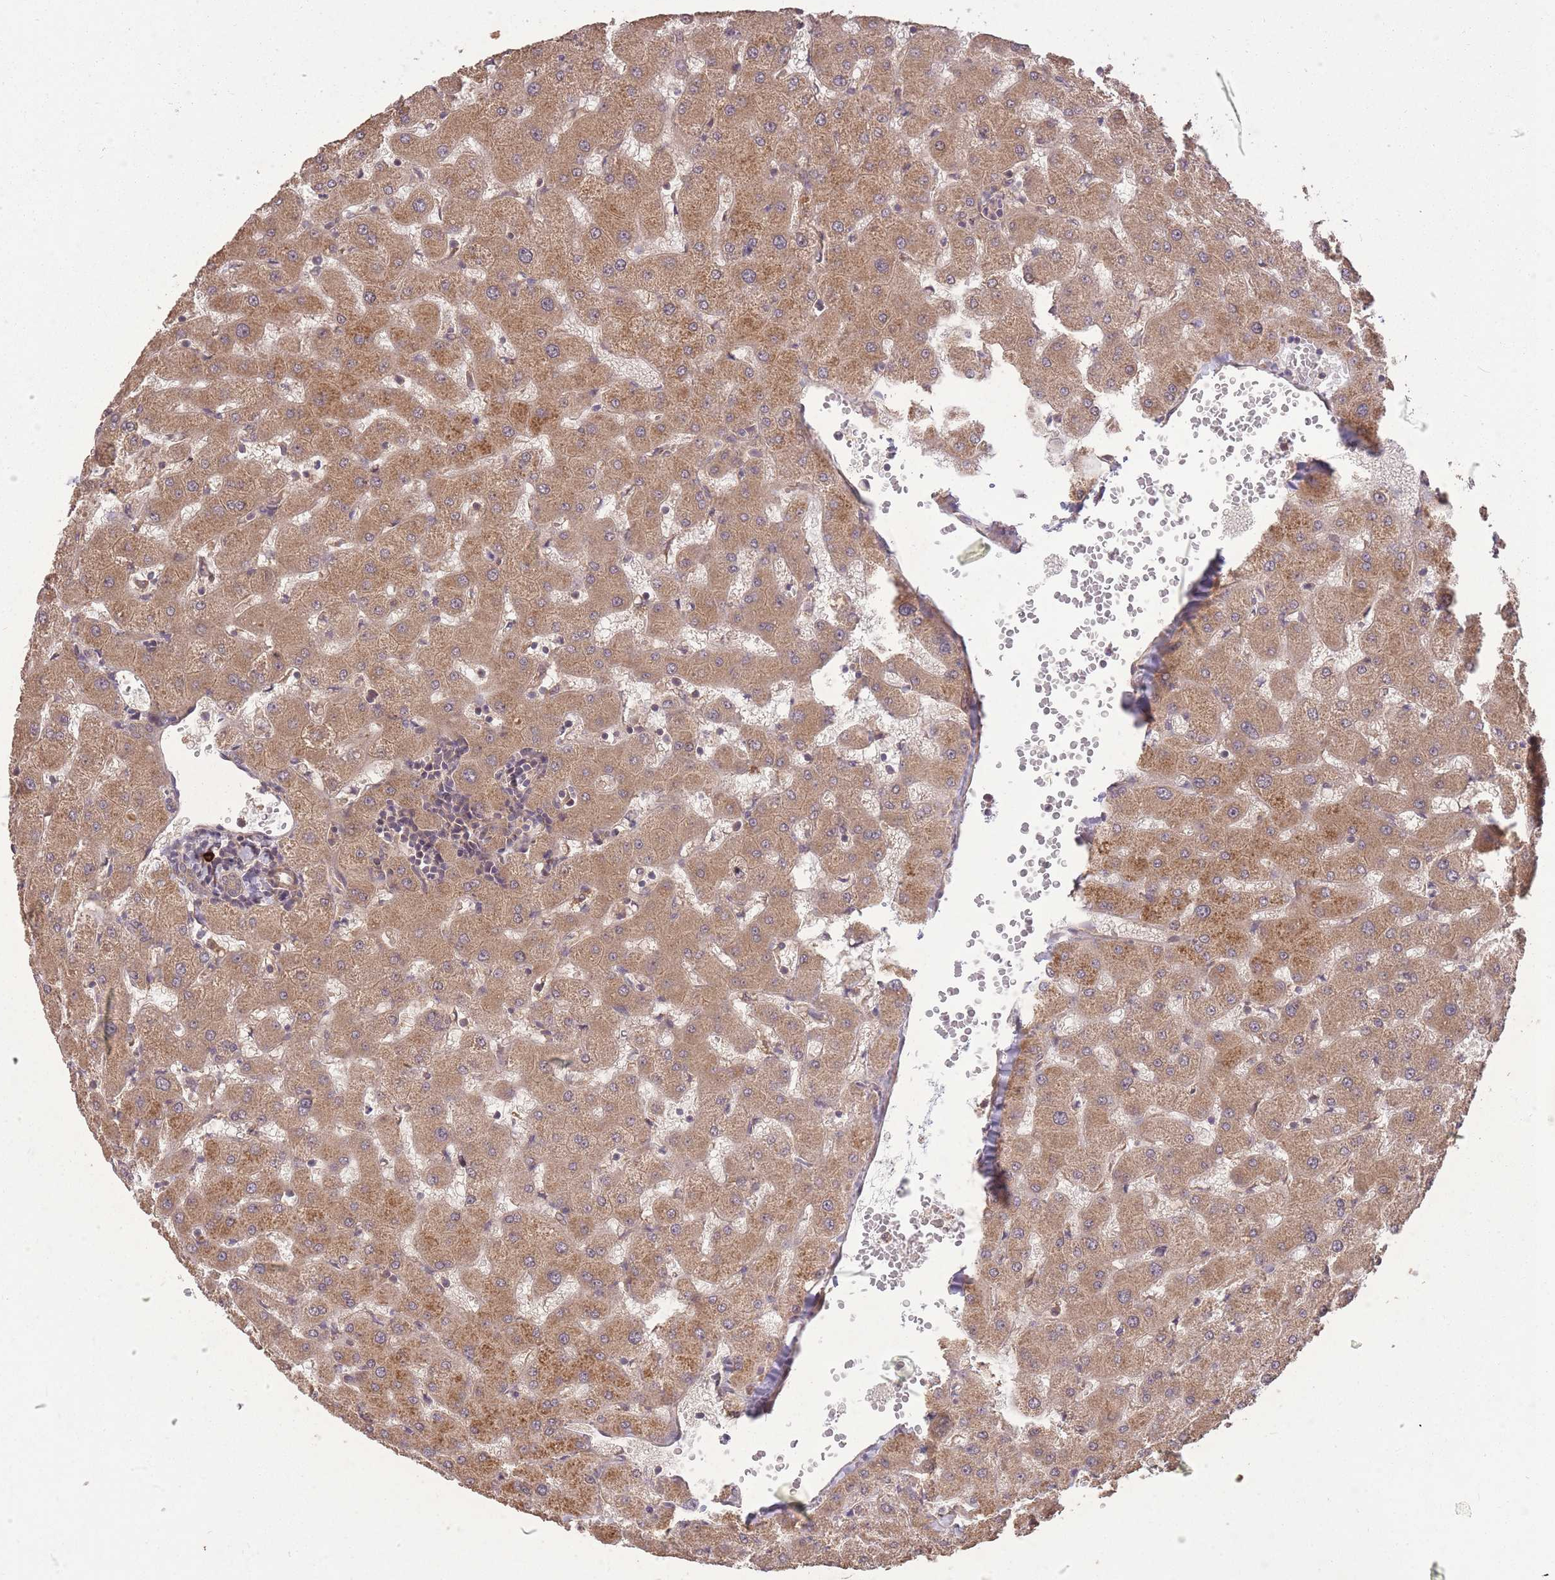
{"staining": {"intensity": "moderate", "quantity": ">75%", "location": "cytoplasmic/membranous"}, "tissue": "liver", "cell_type": "Cholangiocytes", "image_type": "normal", "snomed": [{"axis": "morphology", "description": "Normal tissue, NOS"}, {"axis": "topography", "description": "Liver"}], "caption": "Moderate cytoplasmic/membranous positivity for a protein is present in approximately >75% of cholangiocytes of benign liver using immunohistochemistry (IHC).", "gene": "ERBB3", "patient": {"sex": "female", "age": 63}}